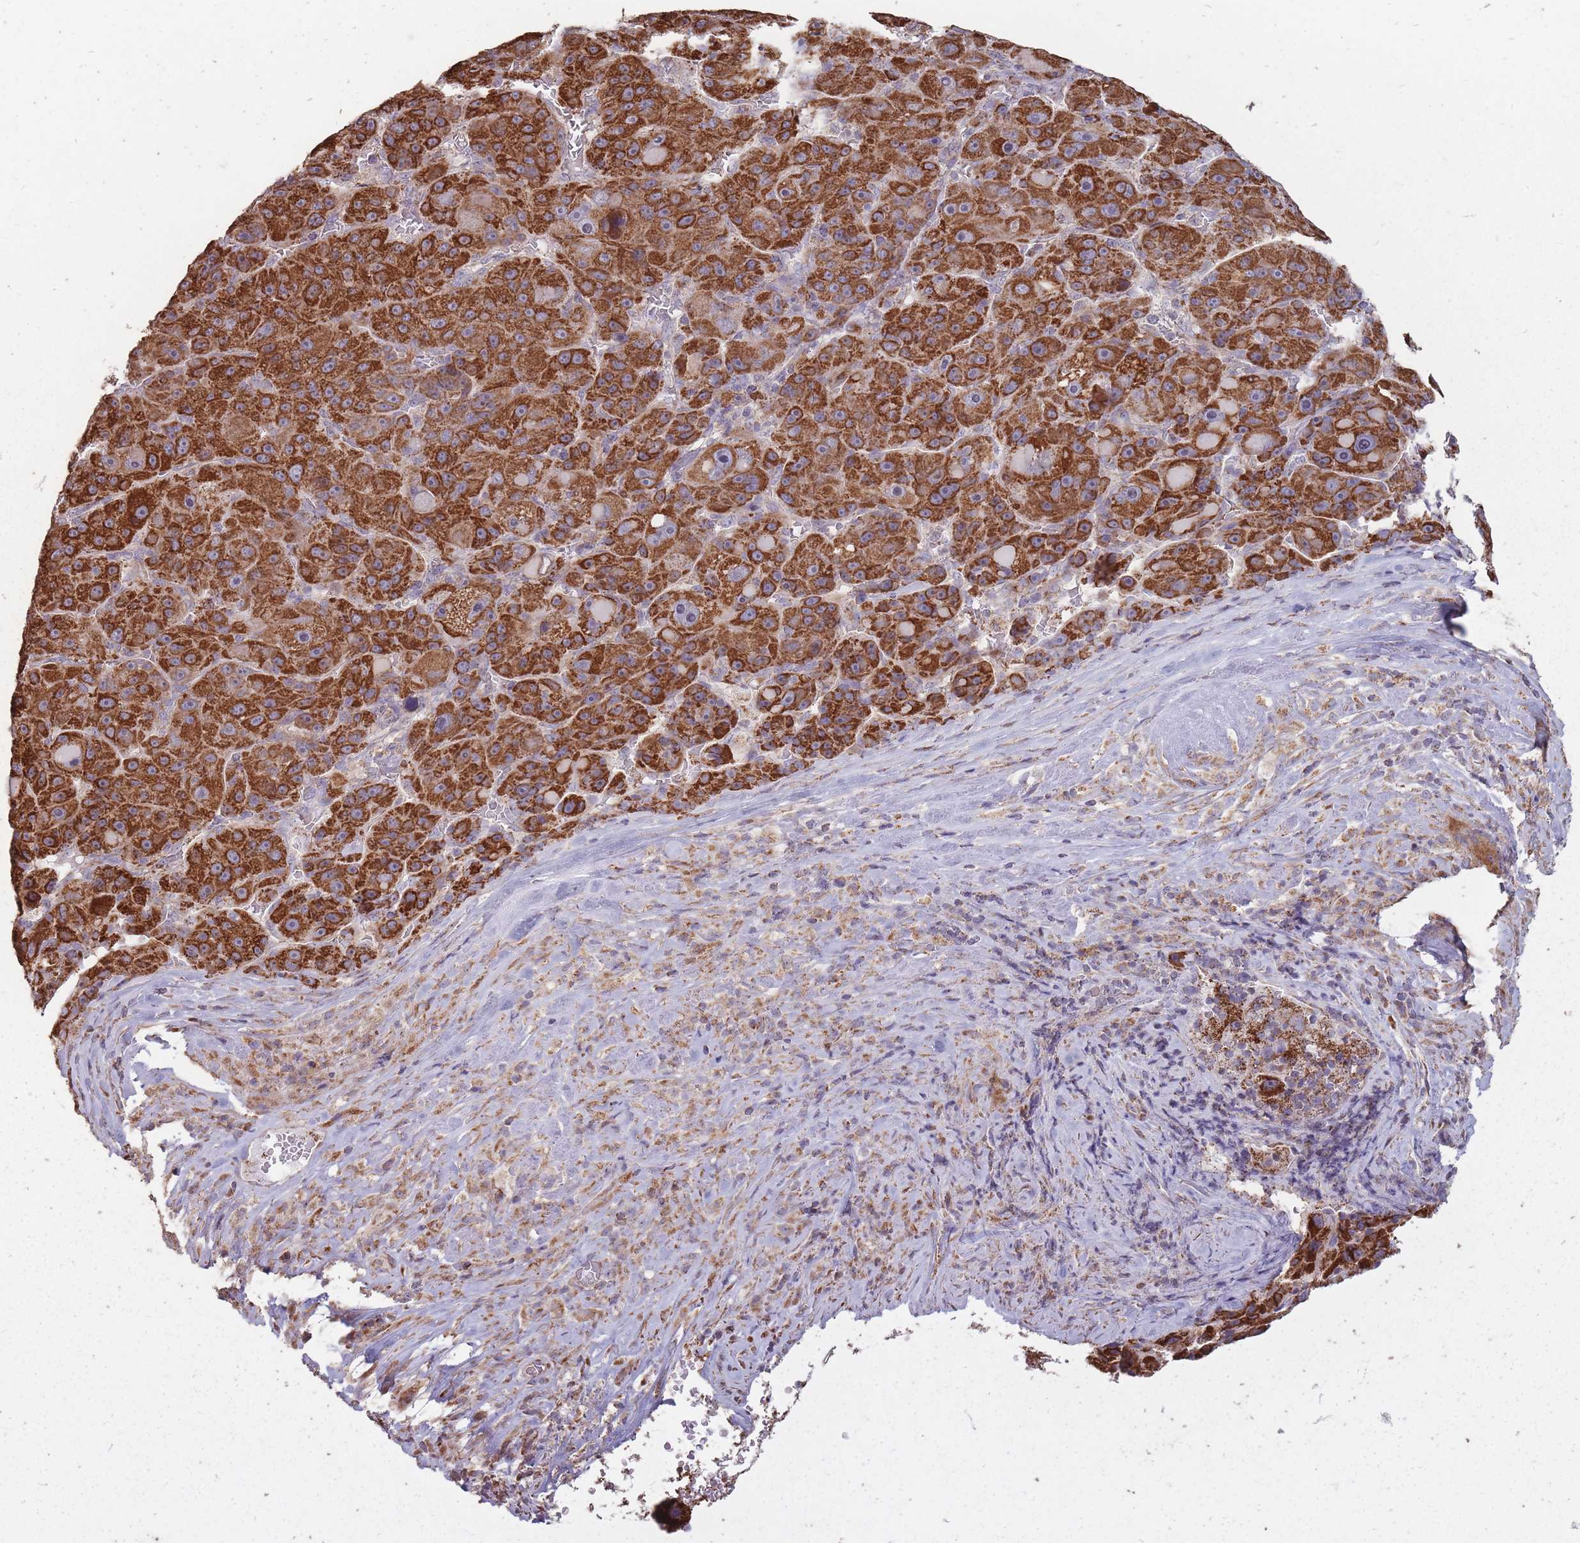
{"staining": {"intensity": "strong", "quantity": ">75%", "location": "cytoplasmic/membranous"}, "tissue": "liver cancer", "cell_type": "Tumor cells", "image_type": "cancer", "snomed": [{"axis": "morphology", "description": "Carcinoma, Hepatocellular, NOS"}, {"axis": "topography", "description": "Liver"}], "caption": "Strong cytoplasmic/membranous protein expression is seen in approximately >75% of tumor cells in liver cancer (hepatocellular carcinoma). The protein of interest is stained brown, and the nuclei are stained in blue (DAB (3,3'-diaminobenzidine) IHC with brightfield microscopy, high magnification).", "gene": "CNOT8", "patient": {"sex": "male", "age": 76}}